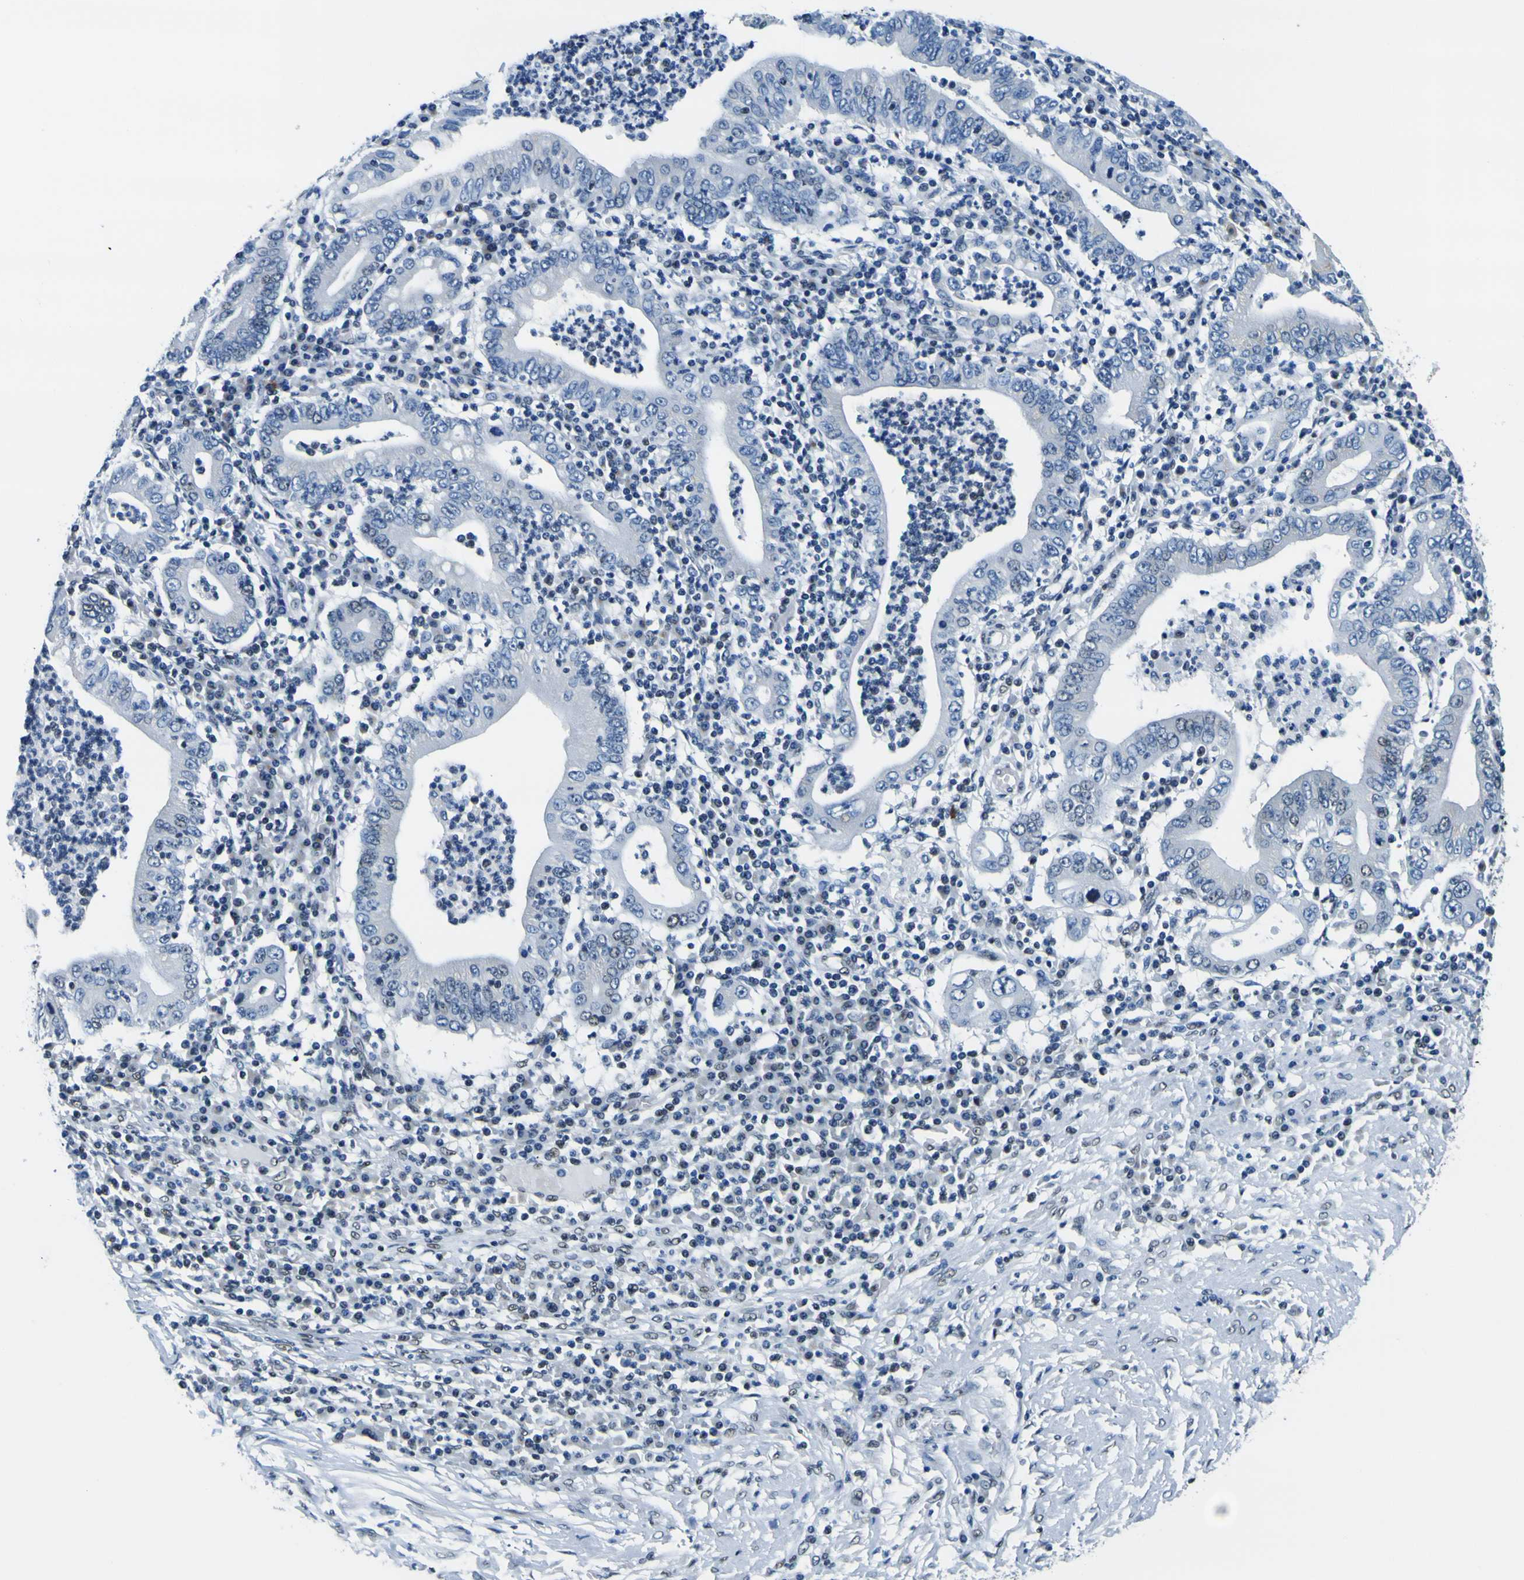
{"staining": {"intensity": "negative", "quantity": "none", "location": "none"}, "tissue": "stomach cancer", "cell_type": "Tumor cells", "image_type": "cancer", "snomed": [{"axis": "morphology", "description": "Normal tissue, NOS"}, {"axis": "morphology", "description": "Adenocarcinoma, NOS"}, {"axis": "topography", "description": "Esophagus"}, {"axis": "topography", "description": "Stomach, upper"}, {"axis": "topography", "description": "Peripheral nerve tissue"}], "caption": "High power microscopy image of an IHC image of stomach adenocarcinoma, revealing no significant positivity in tumor cells.", "gene": "SP1", "patient": {"sex": "male", "age": 62}}